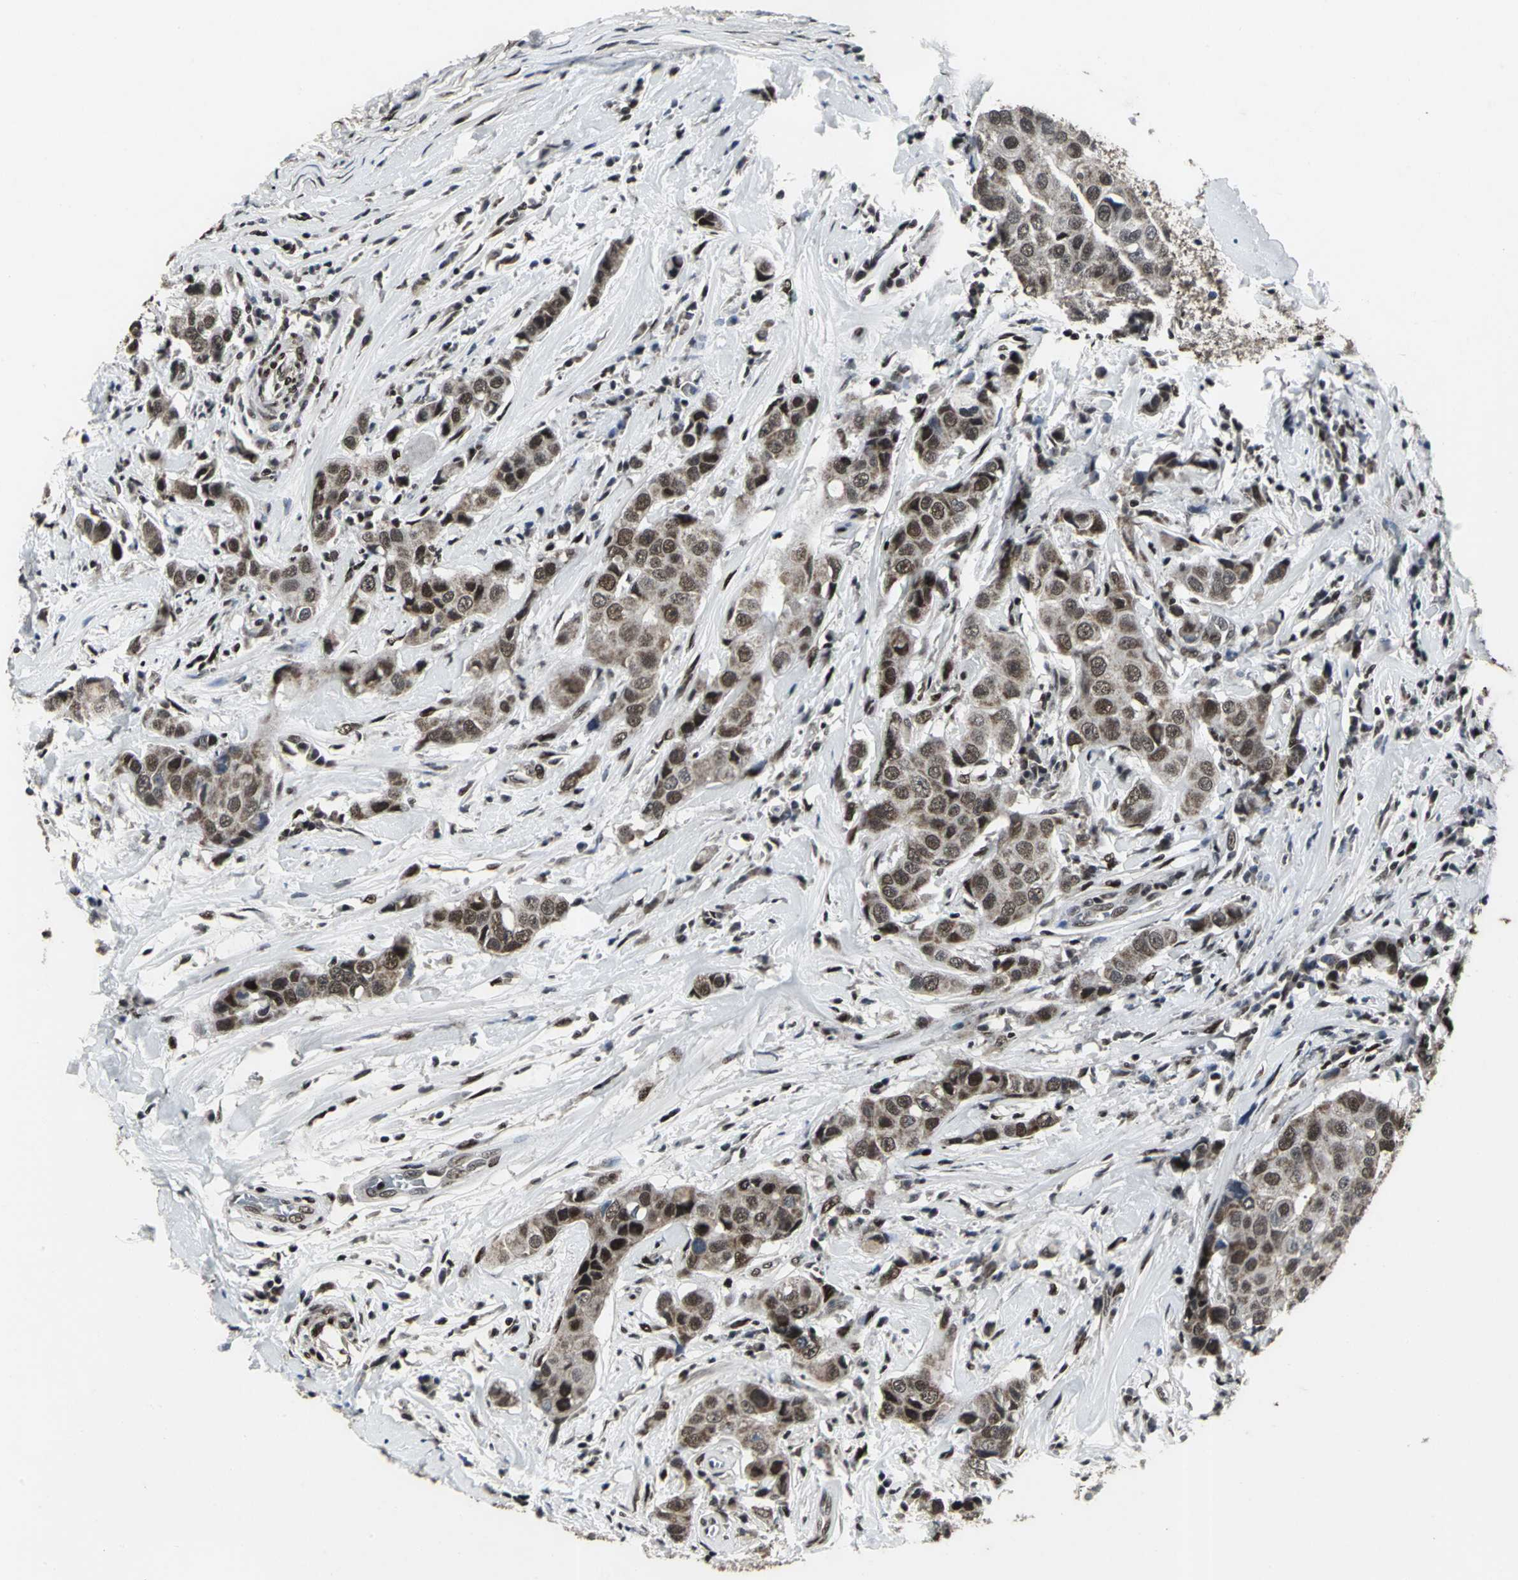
{"staining": {"intensity": "moderate", "quantity": "25%-75%", "location": "nuclear"}, "tissue": "breast cancer", "cell_type": "Tumor cells", "image_type": "cancer", "snomed": [{"axis": "morphology", "description": "Duct carcinoma"}, {"axis": "topography", "description": "Breast"}], "caption": "About 25%-75% of tumor cells in human breast cancer (infiltrating ductal carcinoma) show moderate nuclear protein expression as visualized by brown immunohistochemical staining.", "gene": "SRF", "patient": {"sex": "female", "age": 27}}